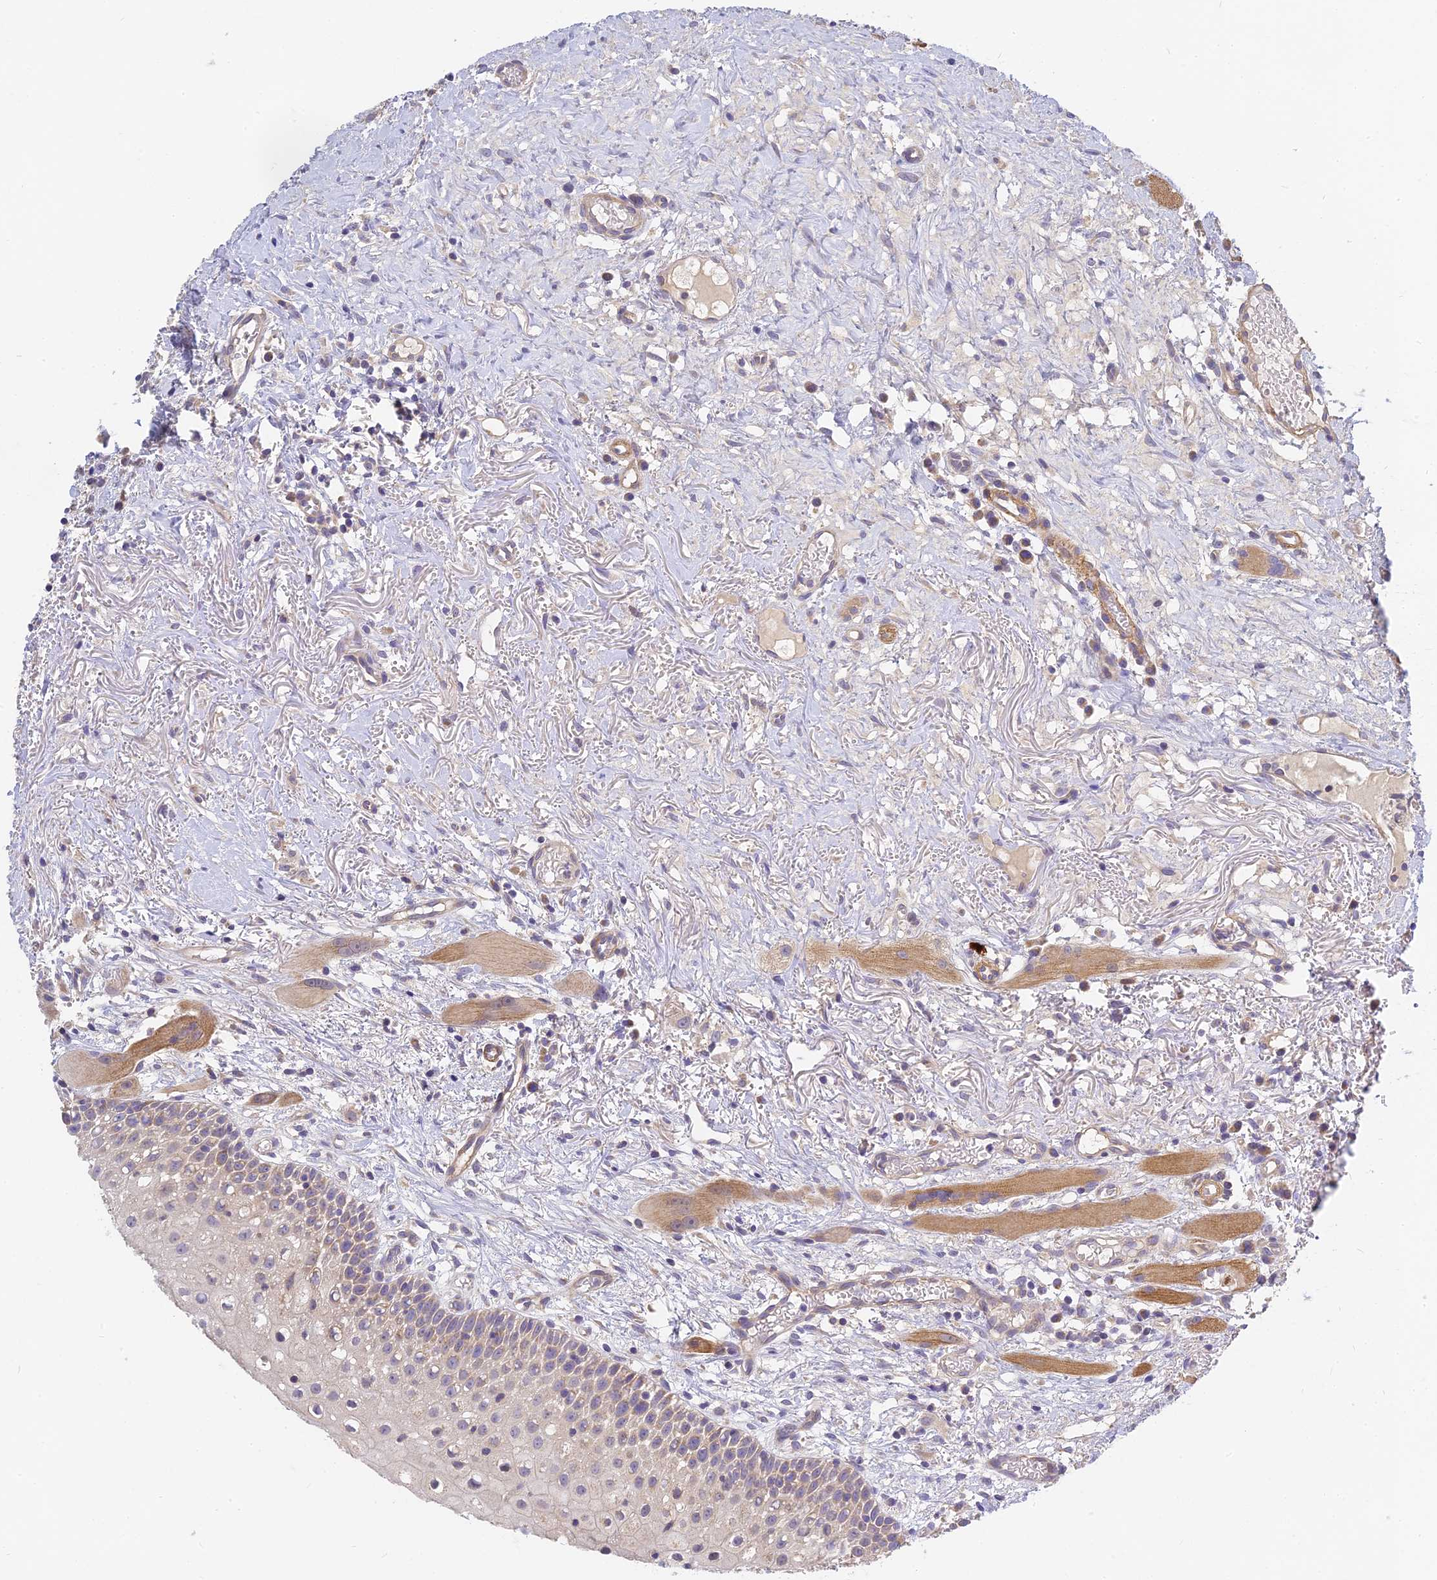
{"staining": {"intensity": "moderate", "quantity": "25%-75%", "location": "cytoplasmic/membranous"}, "tissue": "oral mucosa", "cell_type": "Squamous epithelial cells", "image_type": "normal", "snomed": [{"axis": "morphology", "description": "Normal tissue, NOS"}, {"axis": "topography", "description": "Oral tissue"}], "caption": "Immunohistochemistry histopathology image of benign human oral mucosa stained for a protein (brown), which exhibits medium levels of moderate cytoplasmic/membranous expression in approximately 25%-75% of squamous epithelial cells.", "gene": "MRPL15", "patient": {"sex": "female", "age": 69}}